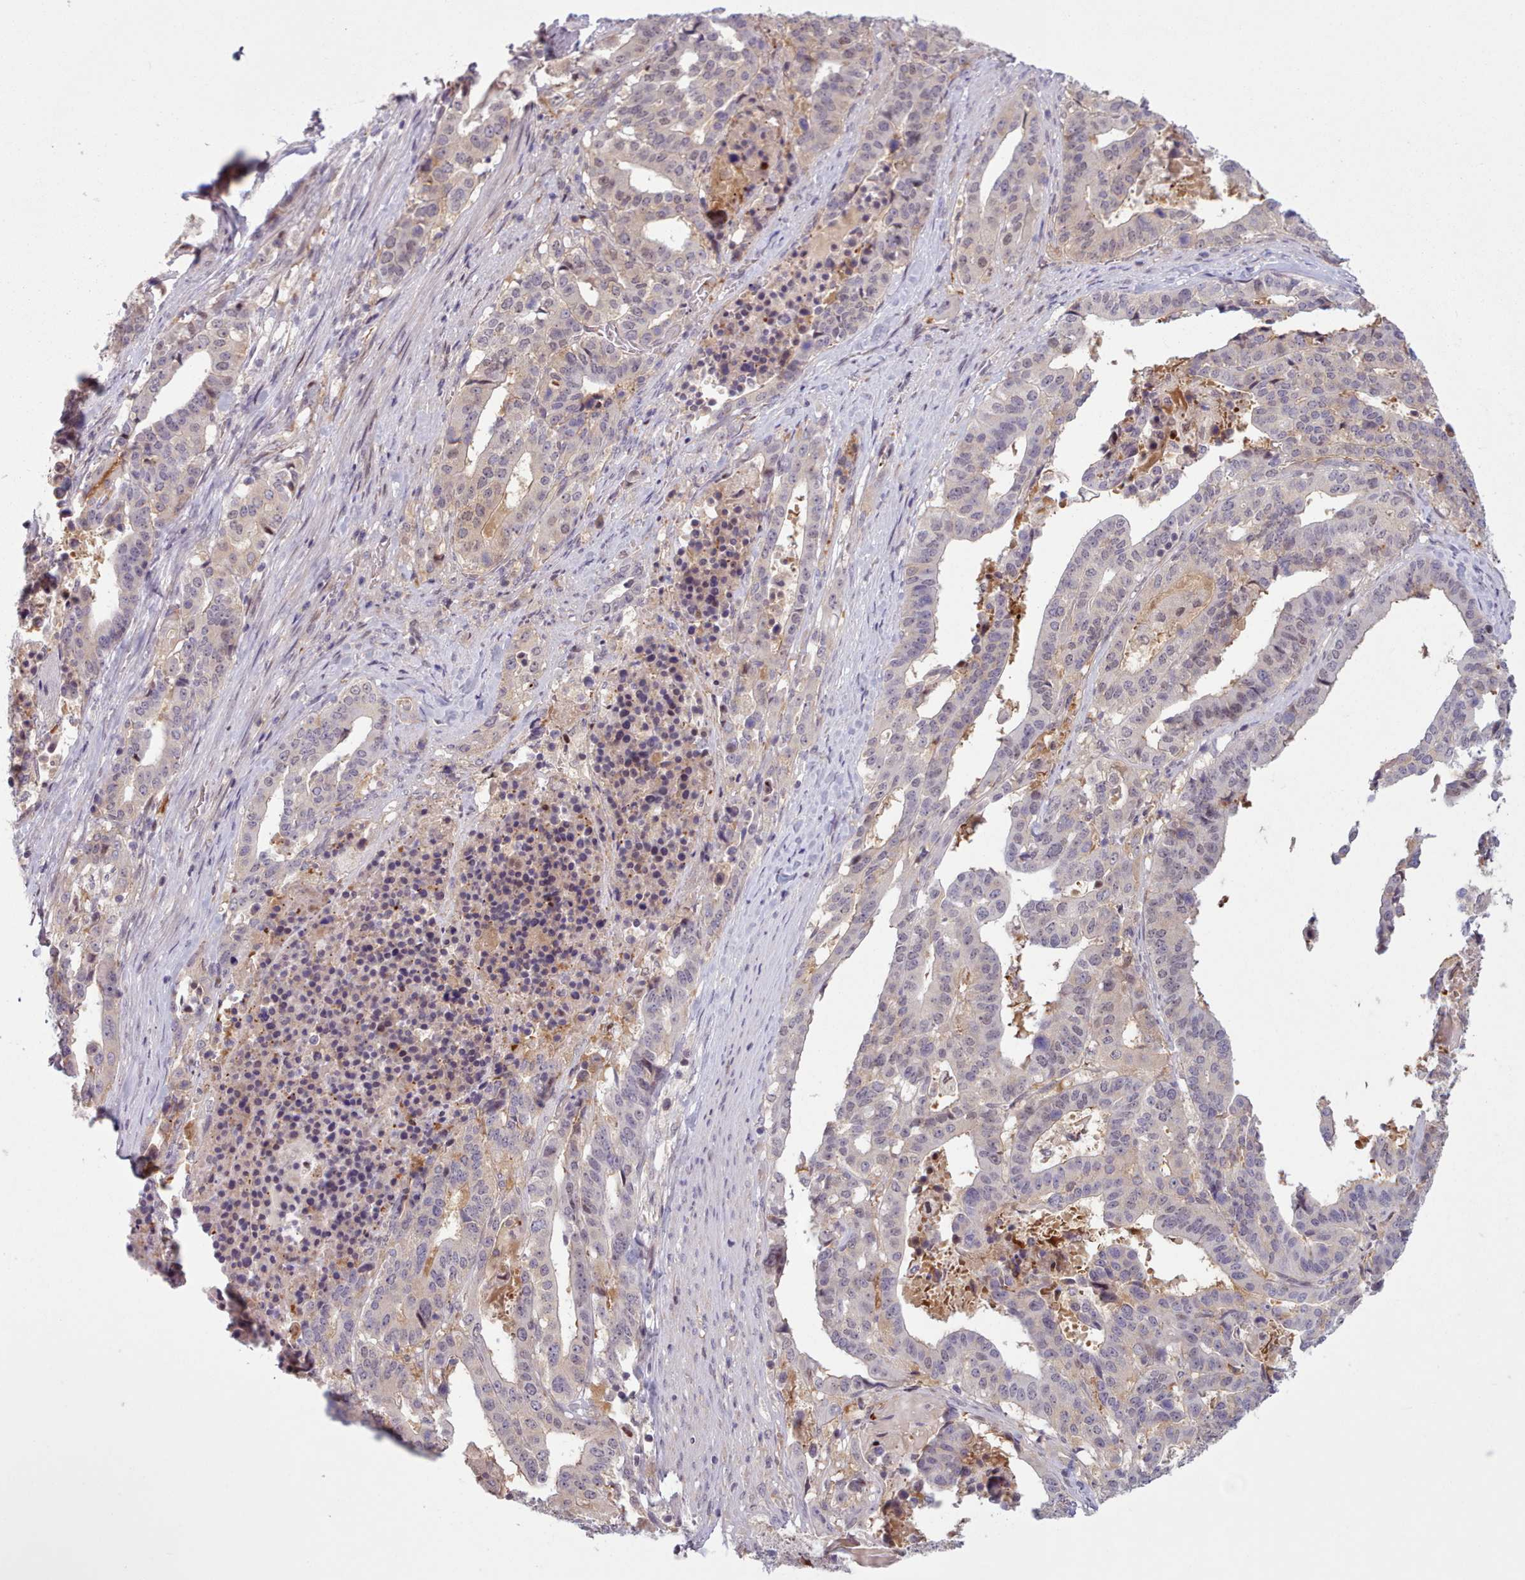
{"staining": {"intensity": "negative", "quantity": "none", "location": "none"}, "tissue": "stomach cancer", "cell_type": "Tumor cells", "image_type": "cancer", "snomed": [{"axis": "morphology", "description": "Adenocarcinoma, NOS"}, {"axis": "topography", "description": "Stomach"}], "caption": "Tumor cells show no significant positivity in stomach cancer (adenocarcinoma).", "gene": "KBTBD7", "patient": {"sex": "male", "age": 48}}